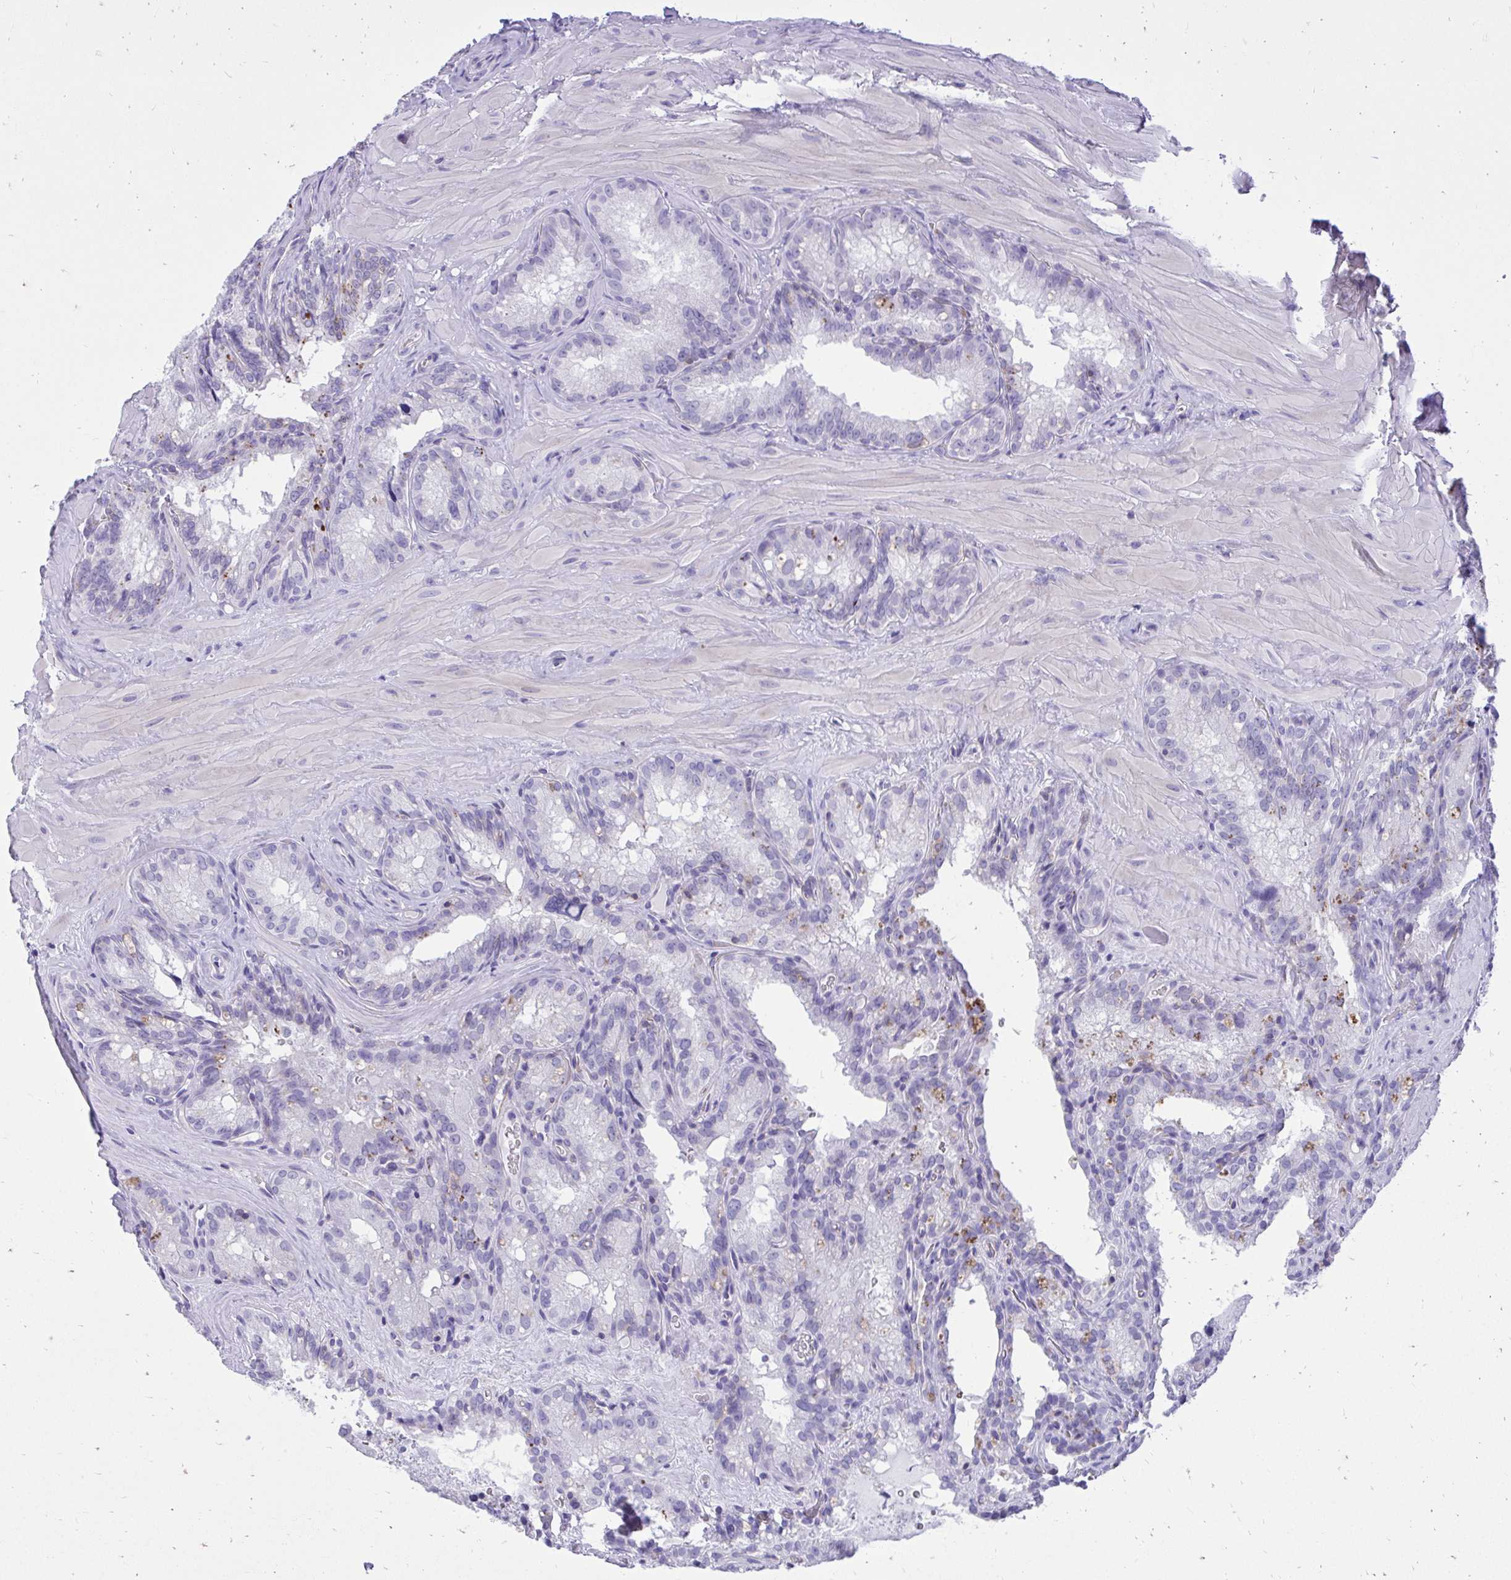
{"staining": {"intensity": "negative", "quantity": "none", "location": "none"}, "tissue": "seminal vesicle", "cell_type": "Glandular cells", "image_type": "normal", "snomed": [{"axis": "morphology", "description": "Normal tissue, NOS"}, {"axis": "topography", "description": "Seminal veicle"}], "caption": "Glandular cells show no significant protein expression in benign seminal vesicle. (IHC, brightfield microscopy, high magnification).", "gene": "GPRIN3", "patient": {"sex": "male", "age": 47}}